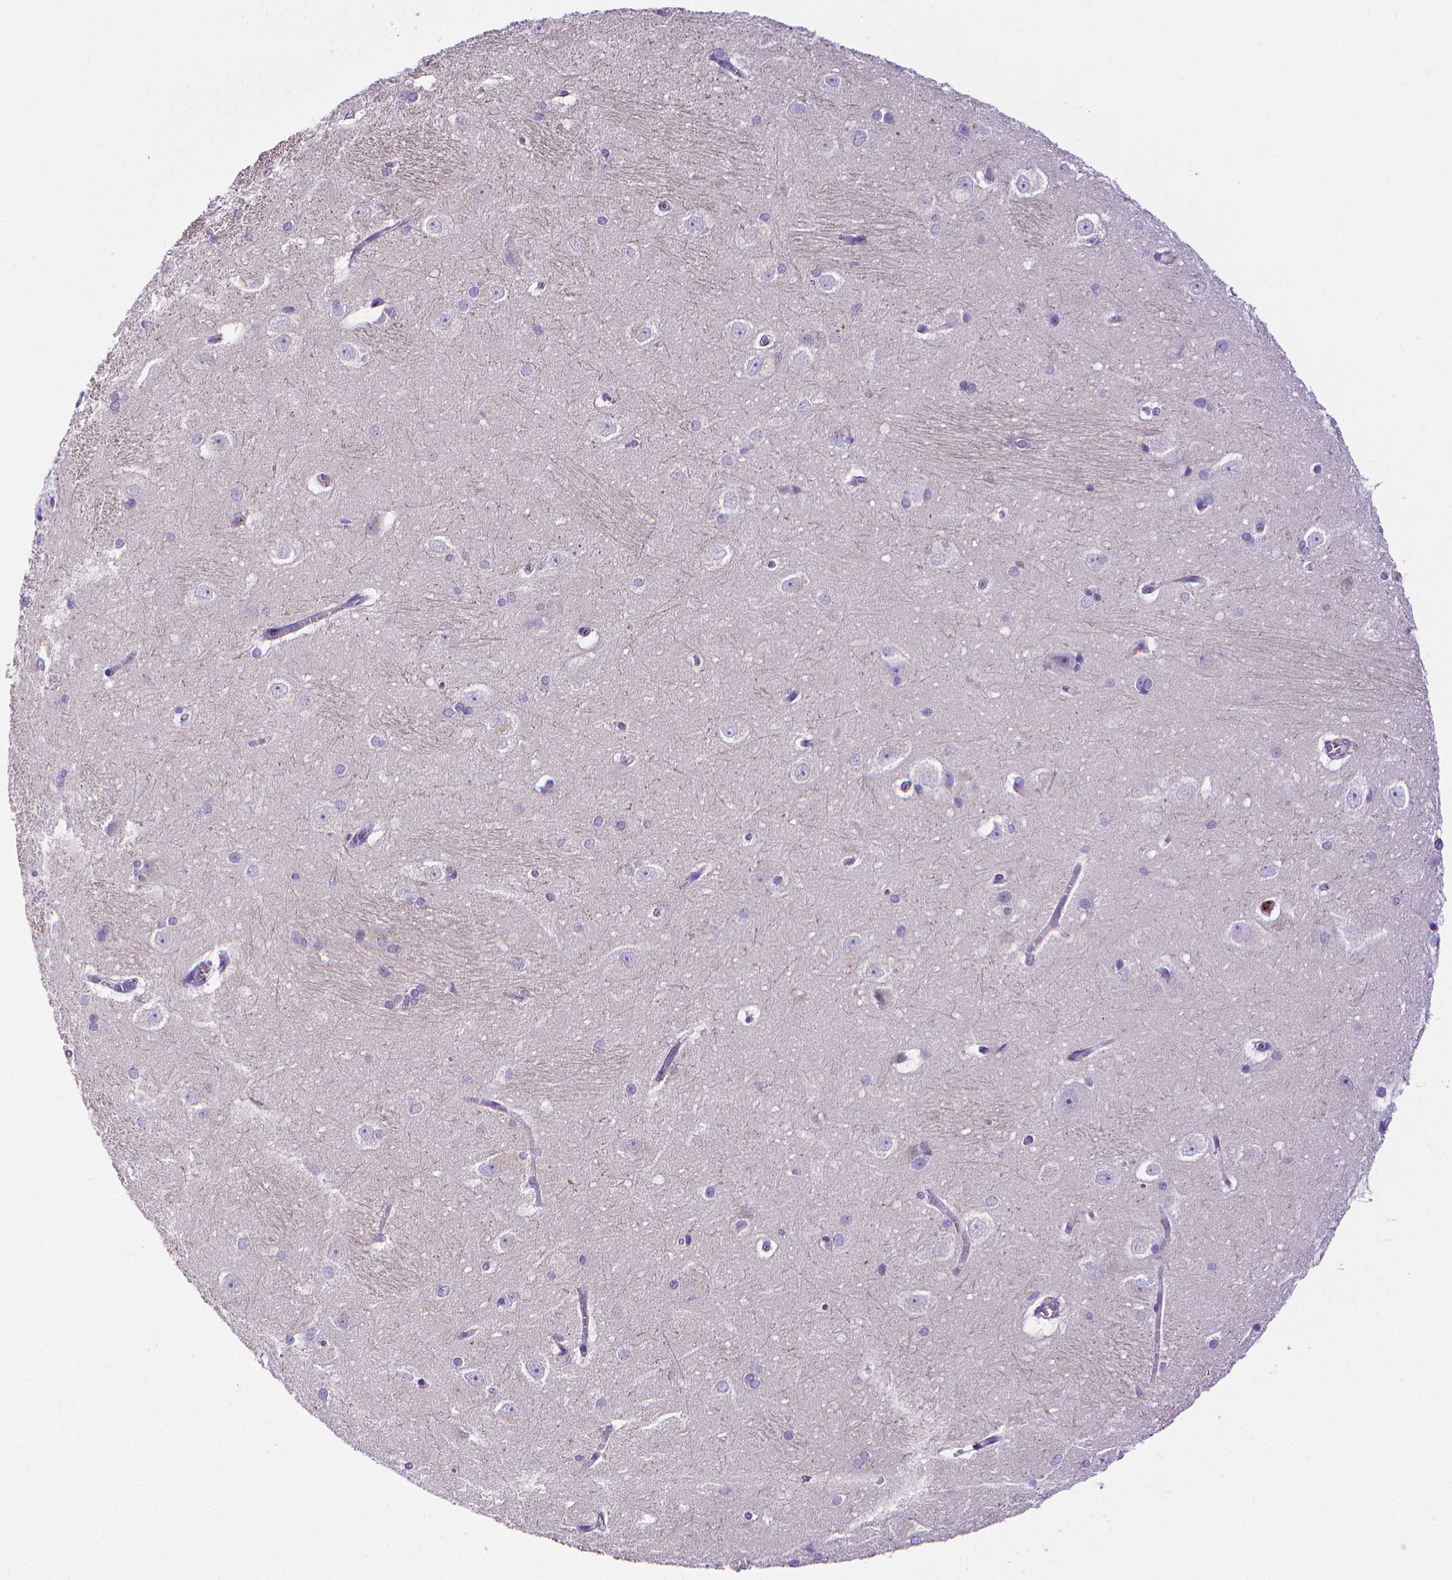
{"staining": {"intensity": "negative", "quantity": "none", "location": "none"}, "tissue": "hippocampus", "cell_type": "Glial cells", "image_type": "normal", "snomed": [{"axis": "morphology", "description": "Normal tissue, NOS"}, {"axis": "topography", "description": "Cerebral cortex"}, {"axis": "topography", "description": "Hippocampus"}], "caption": "There is no significant positivity in glial cells of hippocampus.", "gene": "MMP9", "patient": {"sex": "female", "age": 19}}